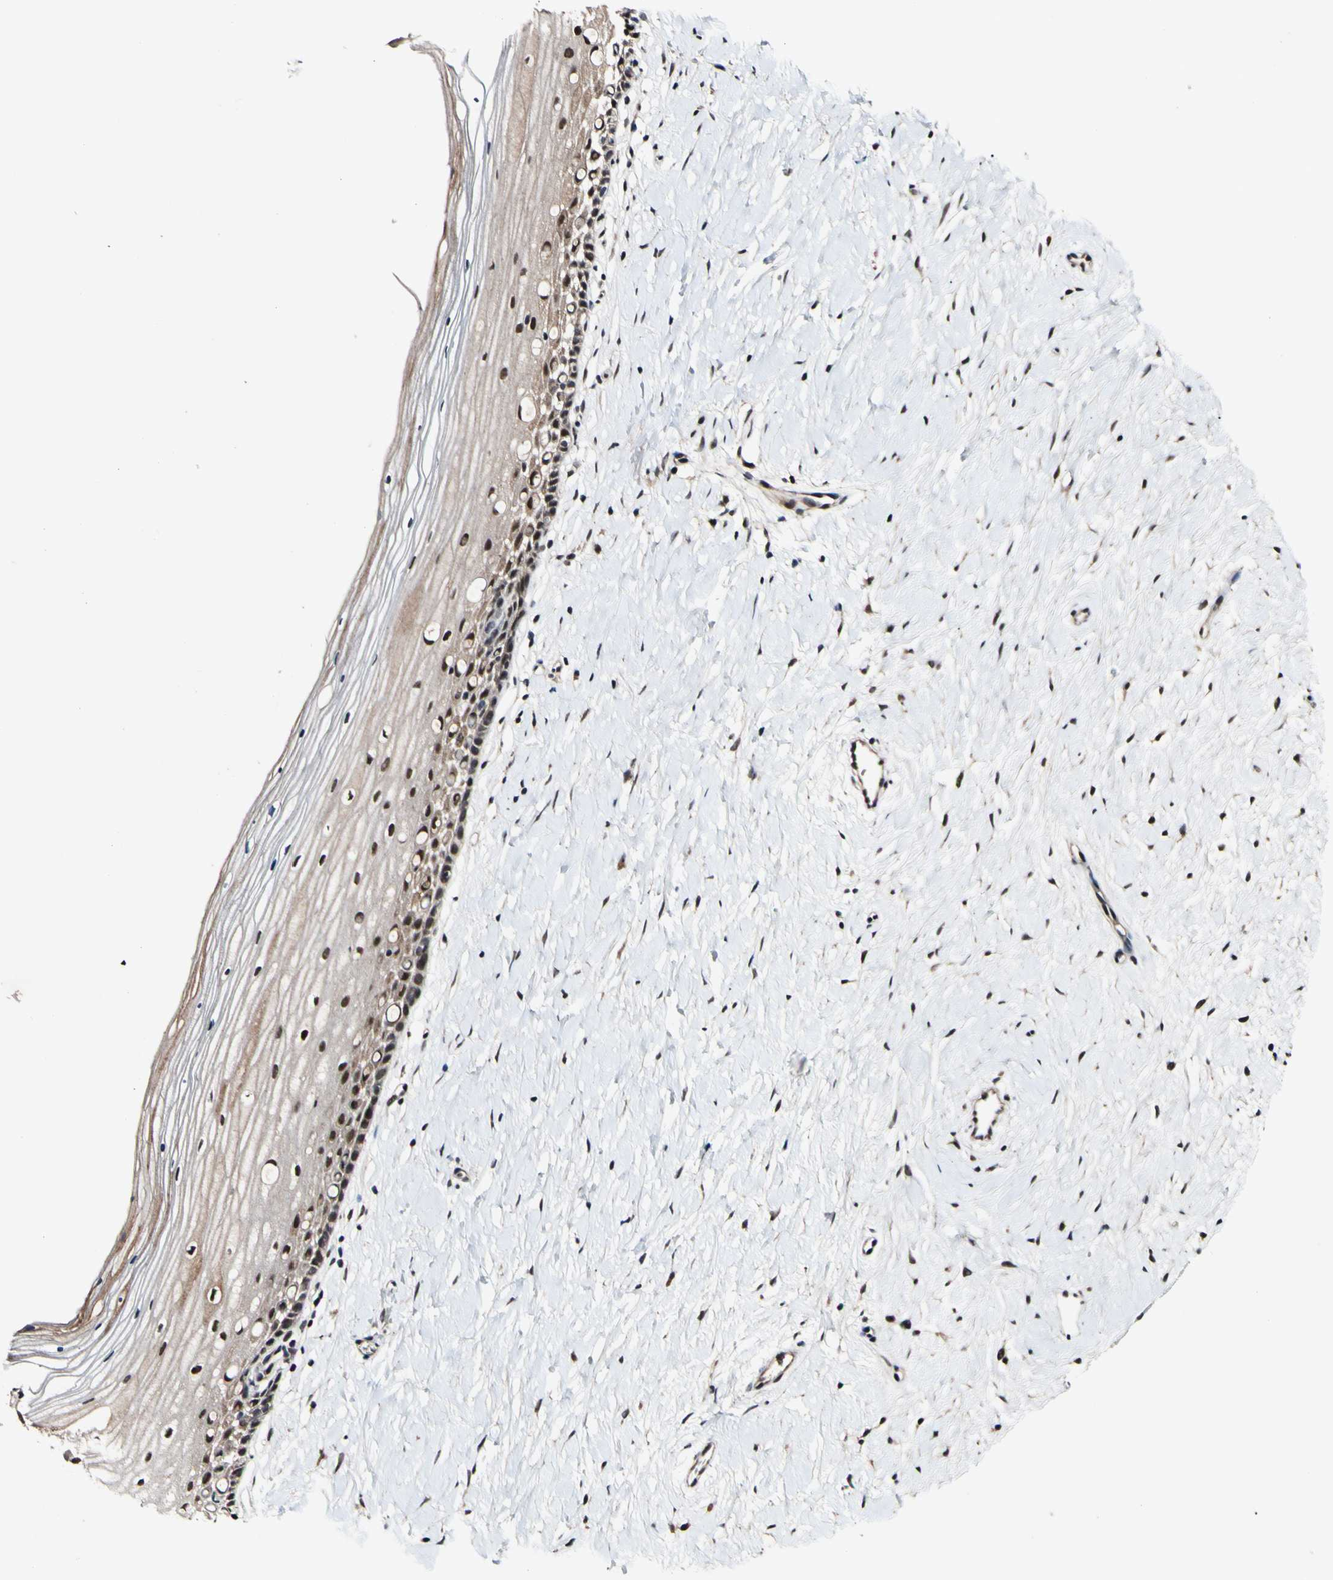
{"staining": {"intensity": "moderate", "quantity": ">75%", "location": "nuclear"}, "tissue": "cervix", "cell_type": "Glandular cells", "image_type": "normal", "snomed": [{"axis": "morphology", "description": "Normal tissue, NOS"}, {"axis": "topography", "description": "Cervix"}], "caption": "A brown stain highlights moderate nuclear positivity of a protein in glandular cells of benign cervix.", "gene": "POLR2F", "patient": {"sex": "female", "age": 39}}